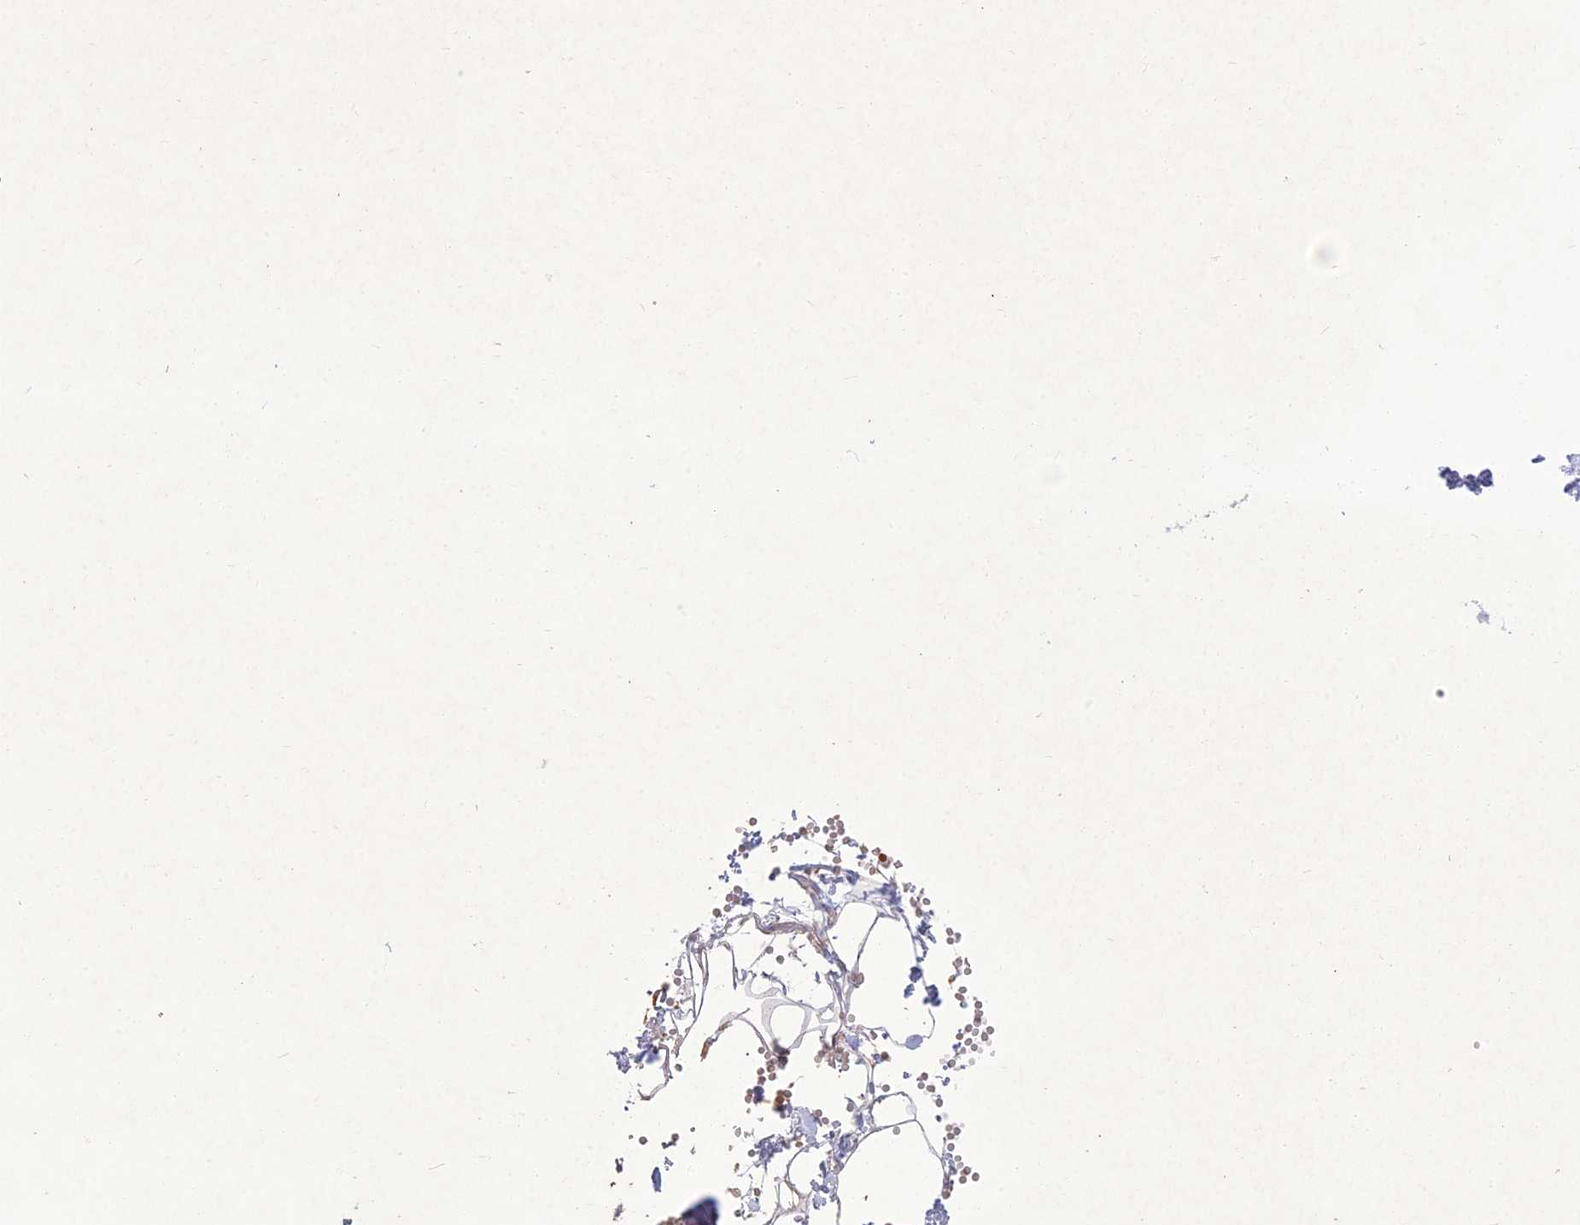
{"staining": {"intensity": "negative", "quantity": "none", "location": "none"}, "tissue": "adipose tissue", "cell_type": "Adipocytes", "image_type": "normal", "snomed": [{"axis": "morphology", "description": "Normal tissue, NOS"}, {"axis": "topography", "description": "Gallbladder"}, {"axis": "topography", "description": "Peripheral nerve tissue"}], "caption": "This is an immunohistochemistry histopathology image of benign adipose tissue. There is no positivity in adipocytes.", "gene": "GIPC1", "patient": {"sex": "male", "age": 38}}